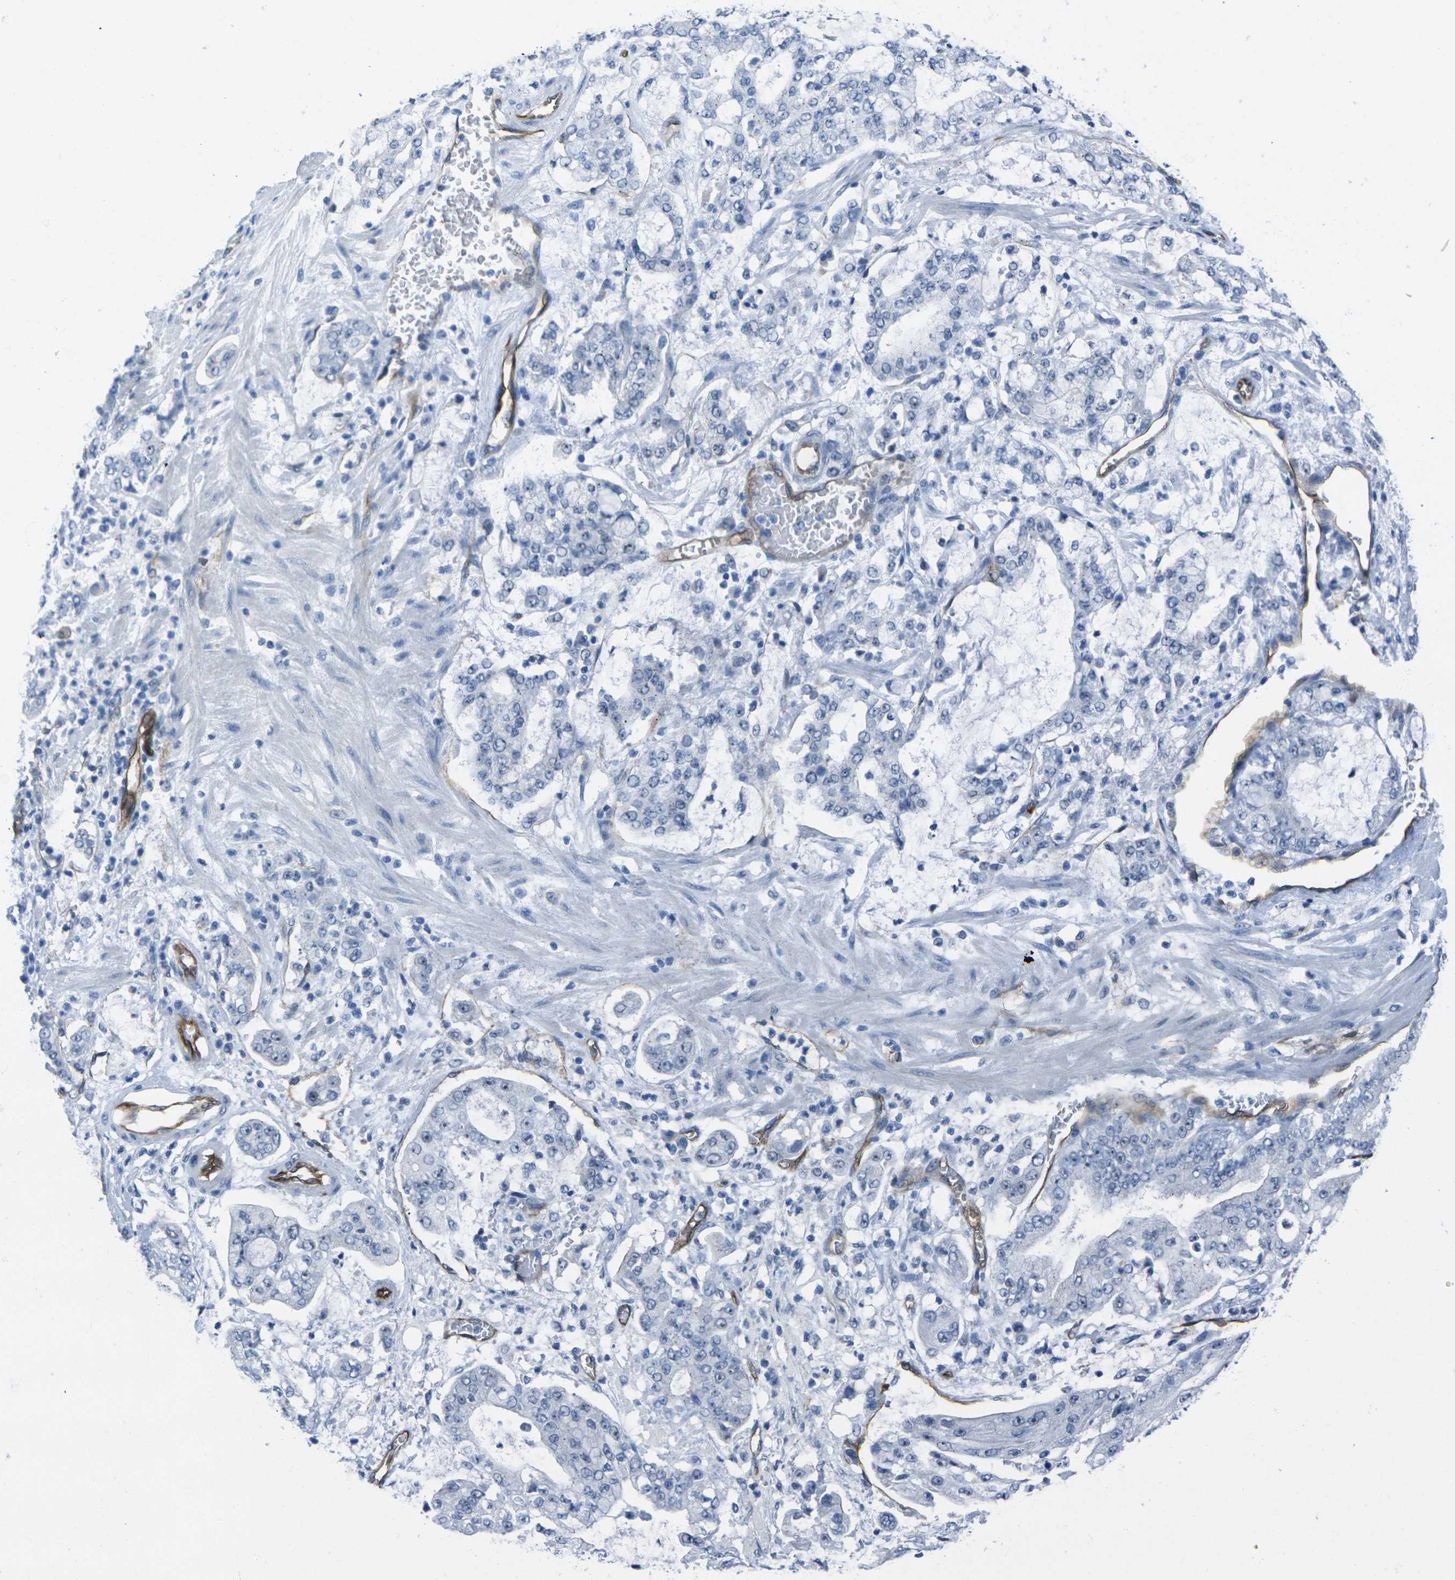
{"staining": {"intensity": "negative", "quantity": "none", "location": "none"}, "tissue": "stomach cancer", "cell_type": "Tumor cells", "image_type": "cancer", "snomed": [{"axis": "morphology", "description": "Adenocarcinoma, NOS"}, {"axis": "topography", "description": "Stomach"}], "caption": "Immunohistochemical staining of adenocarcinoma (stomach) exhibits no significant positivity in tumor cells.", "gene": "HSPA12B", "patient": {"sex": "male", "age": 76}}